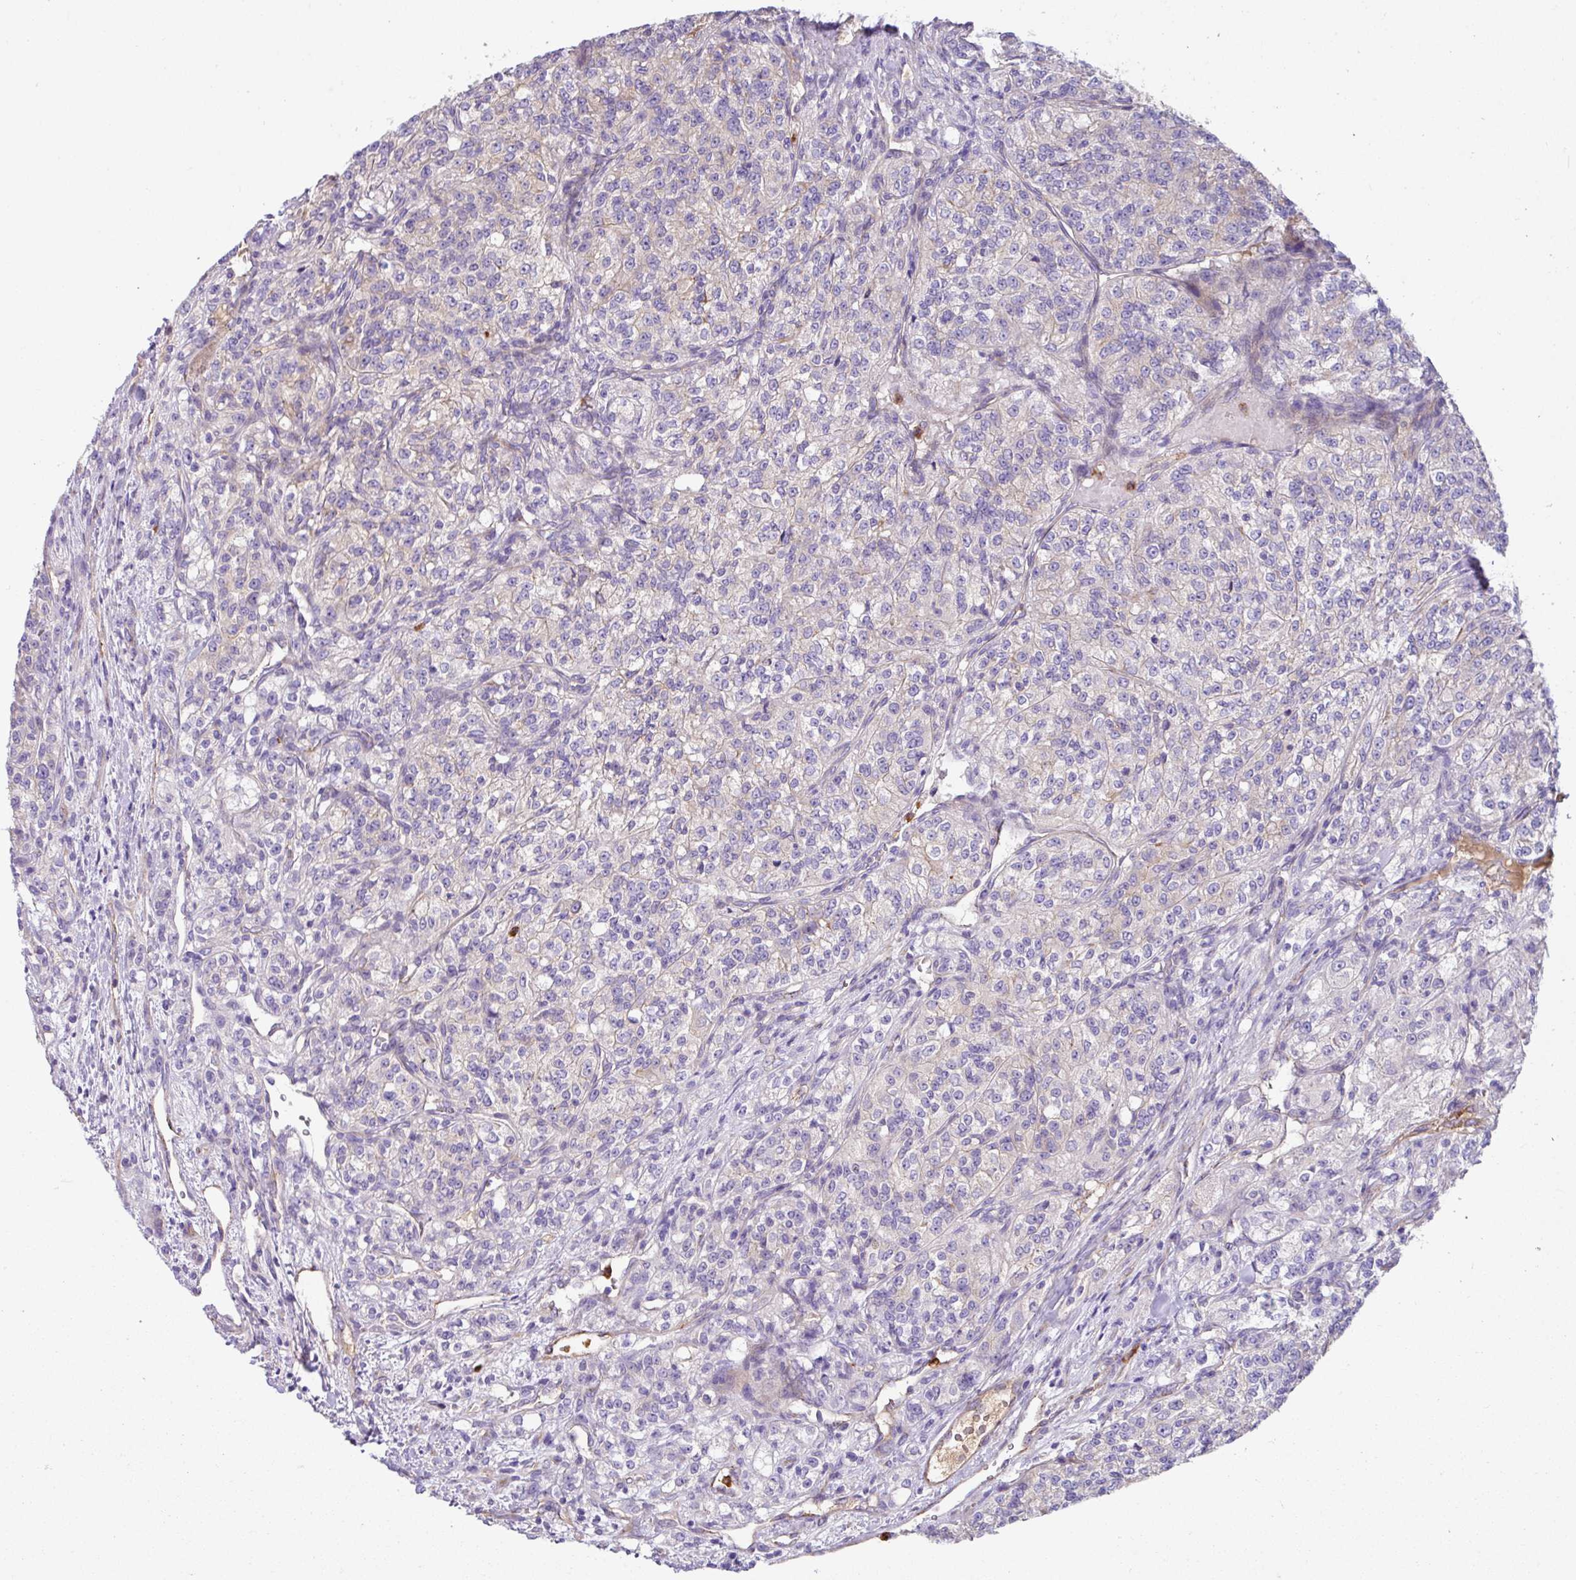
{"staining": {"intensity": "negative", "quantity": "none", "location": "none"}, "tissue": "renal cancer", "cell_type": "Tumor cells", "image_type": "cancer", "snomed": [{"axis": "morphology", "description": "Adenocarcinoma, NOS"}, {"axis": "topography", "description": "Kidney"}], "caption": "IHC micrograph of neoplastic tissue: human renal cancer (adenocarcinoma) stained with DAB reveals no significant protein positivity in tumor cells.", "gene": "CRISP3", "patient": {"sex": "female", "age": 63}}